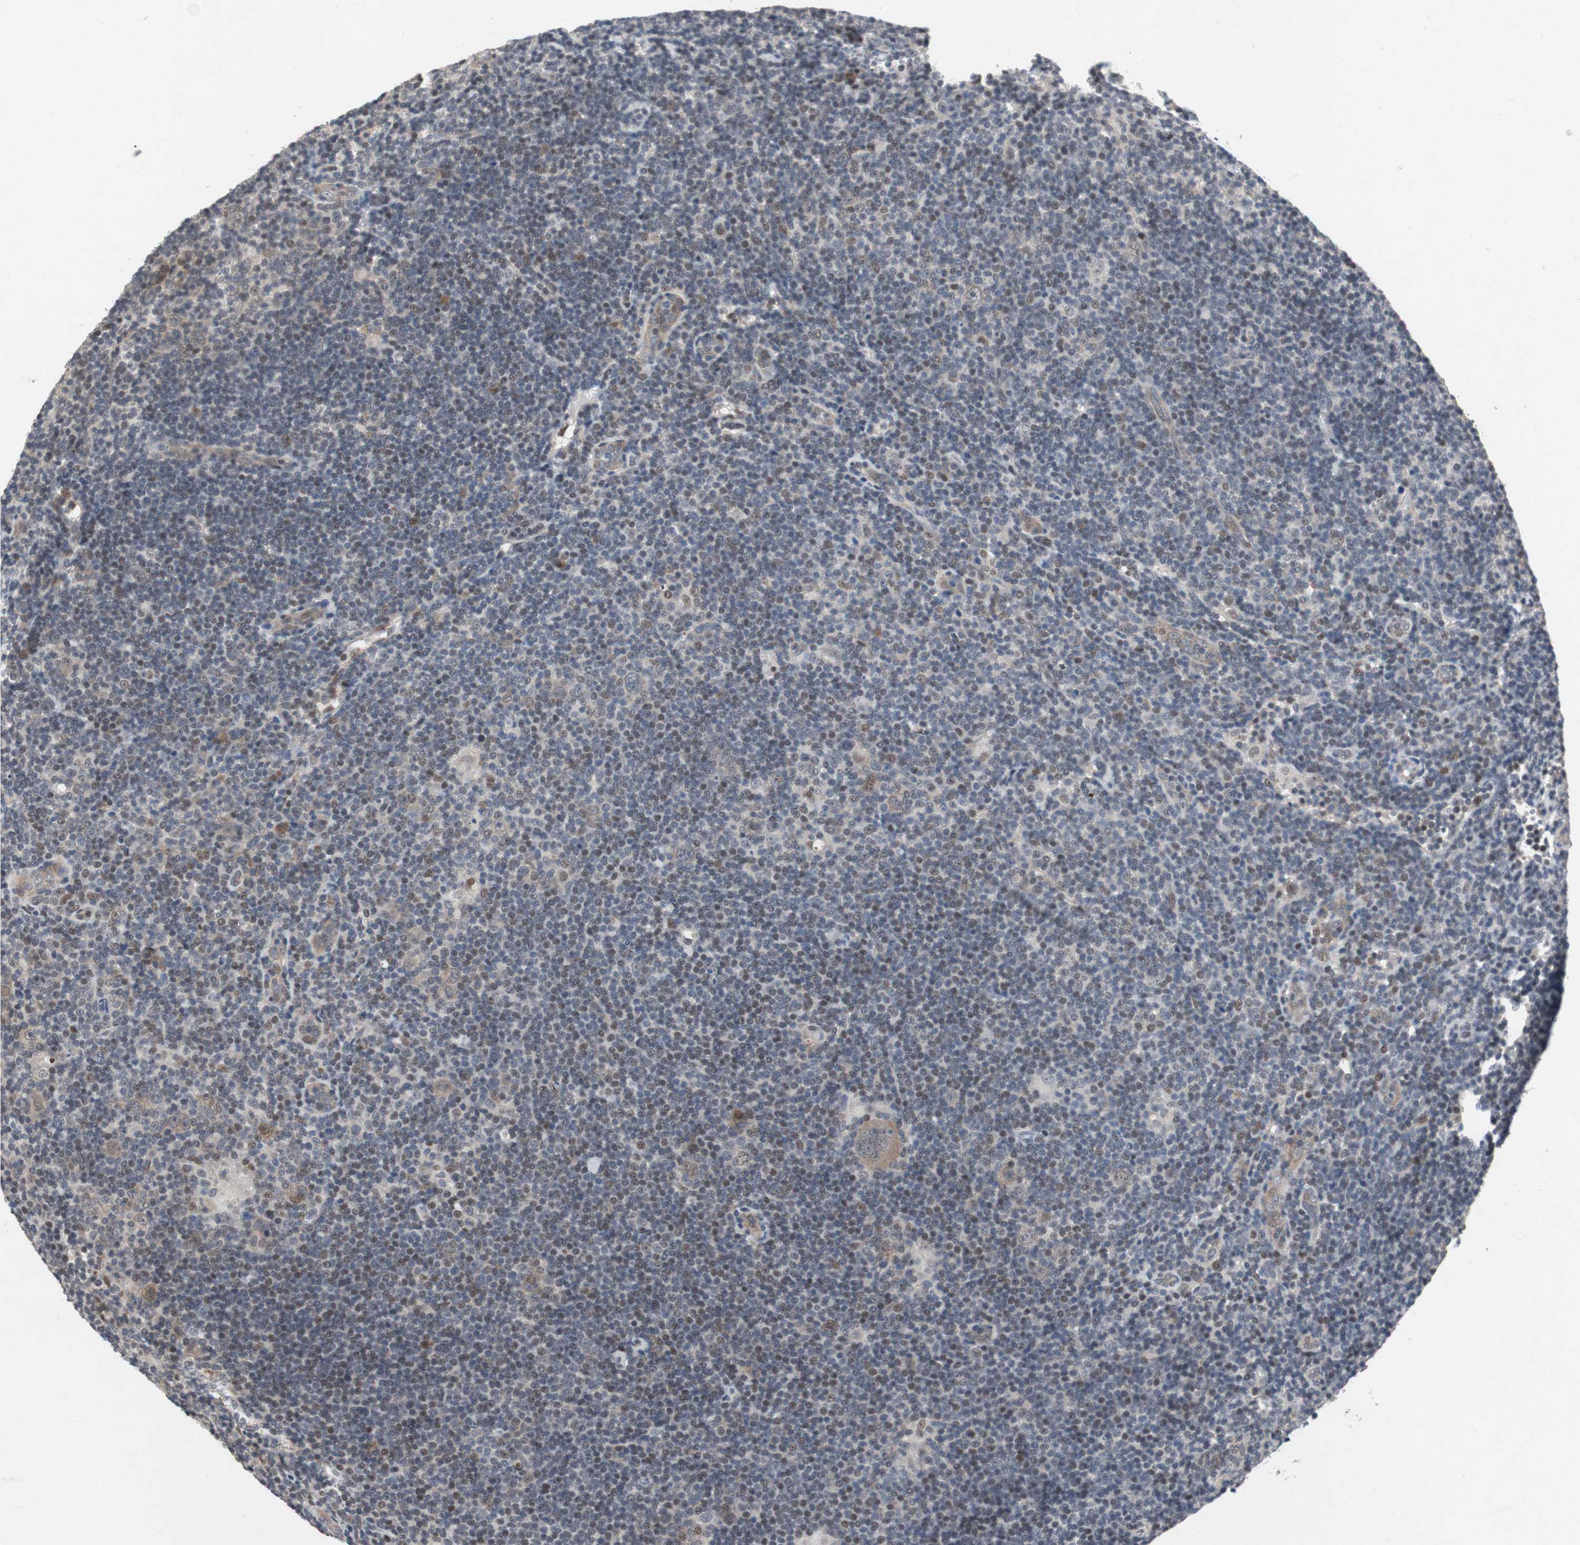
{"staining": {"intensity": "weak", "quantity": "25%-75%", "location": "cytoplasmic/membranous,nuclear"}, "tissue": "lymphoma", "cell_type": "Tumor cells", "image_type": "cancer", "snomed": [{"axis": "morphology", "description": "Hodgkin's disease, NOS"}, {"axis": "topography", "description": "Lymph node"}], "caption": "Human lymphoma stained with a brown dye exhibits weak cytoplasmic/membranous and nuclear positive expression in about 25%-75% of tumor cells.", "gene": "TP63", "patient": {"sex": "female", "age": 57}}